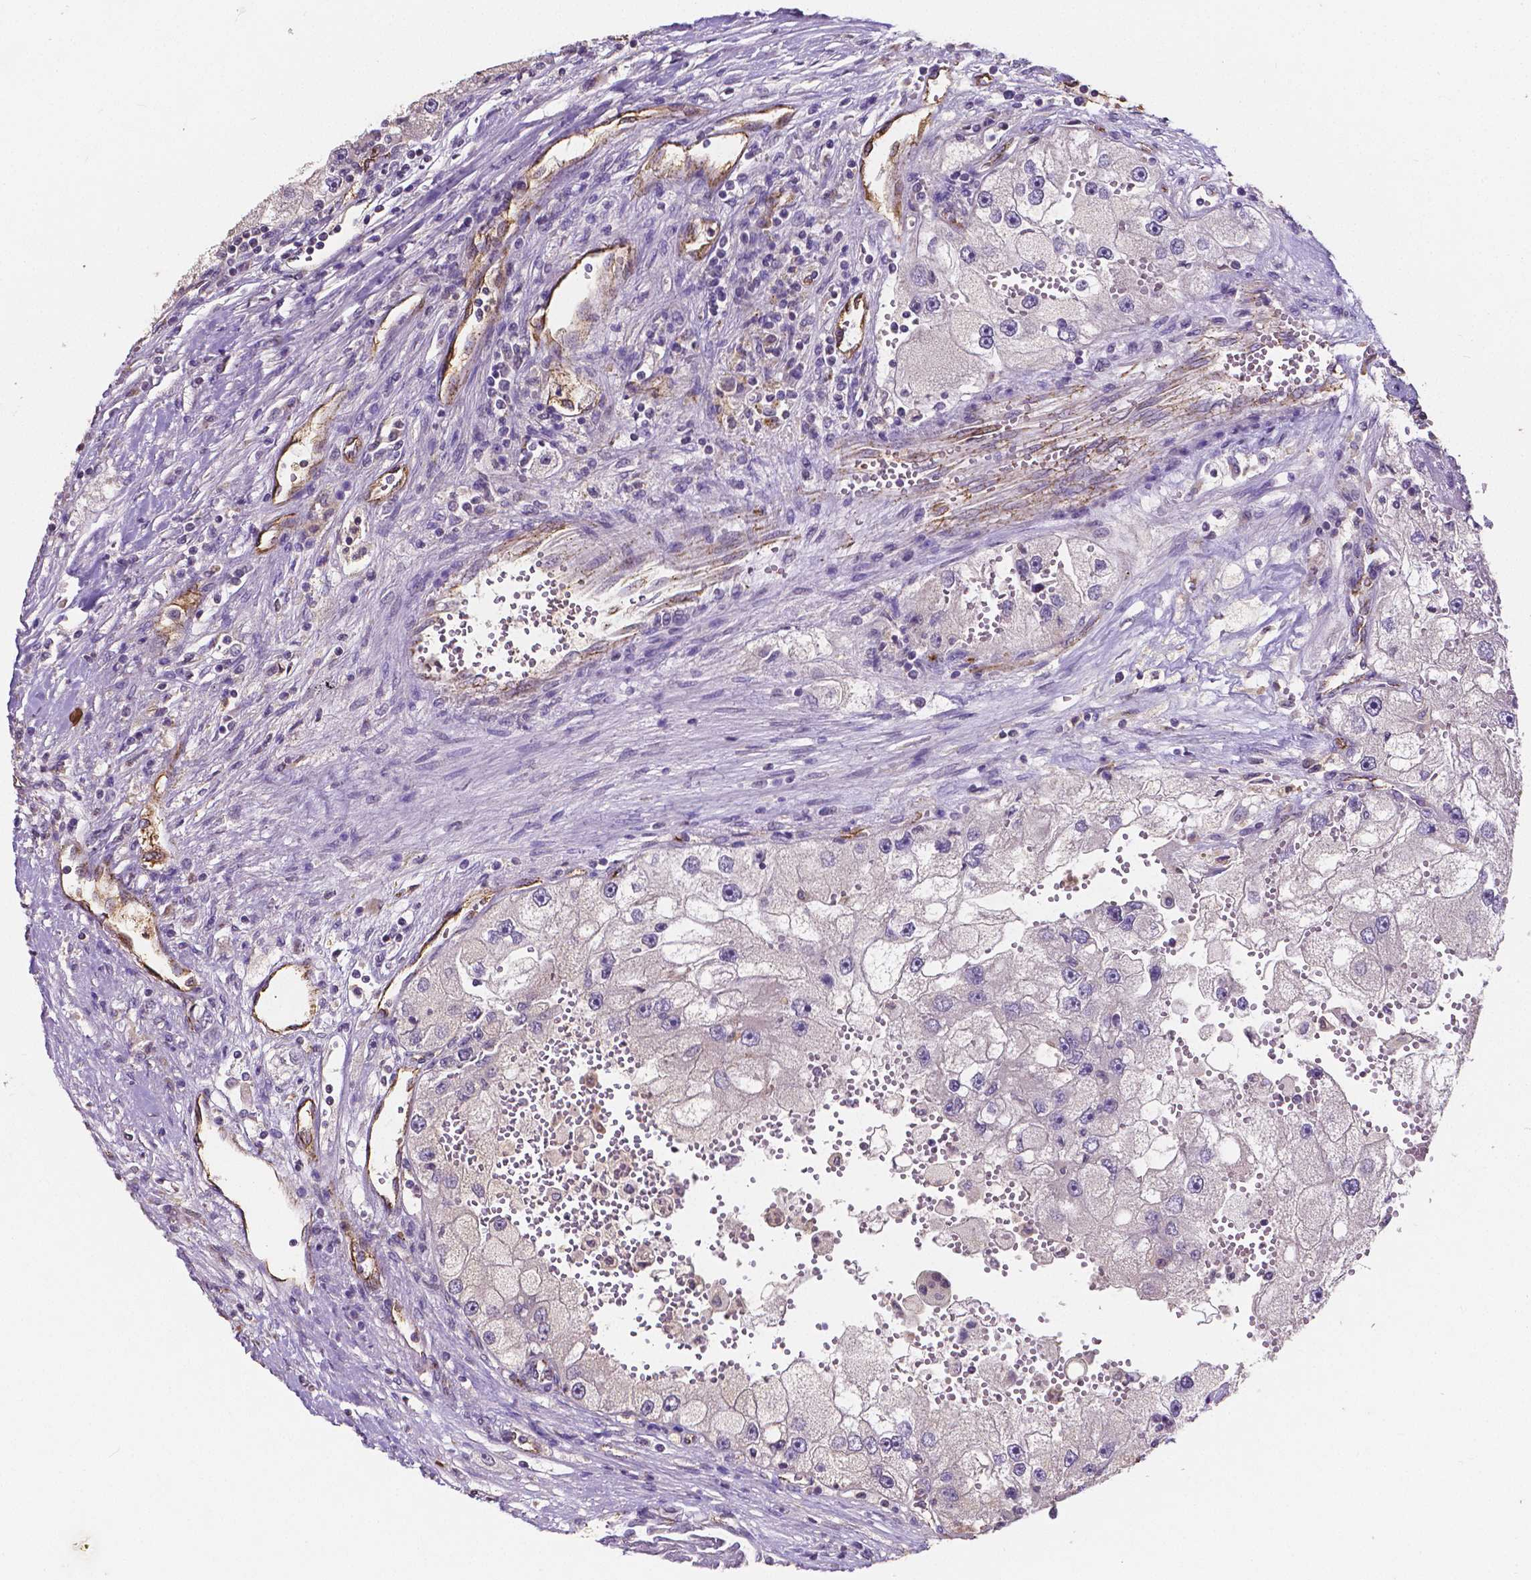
{"staining": {"intensity": "negative", "quantity": "none", "location": "none"}, "tissue": "renal cancer", "cell_type": "Tumor cells", "image_type": "cancer", "snomed": [{"axis": "morphology", "description": "Adenocarcinoma, NOS"}, {"axis": "topography", "description": "Kidney"}], "caption": "Human renal cancer (adenocarcinoma) stained for a protein using immunohistochemistry (IHC) demonstrates no staining in tumor cells.", "gene": "ELAVL2", "patient": {"sex": "male", "age": 63}}